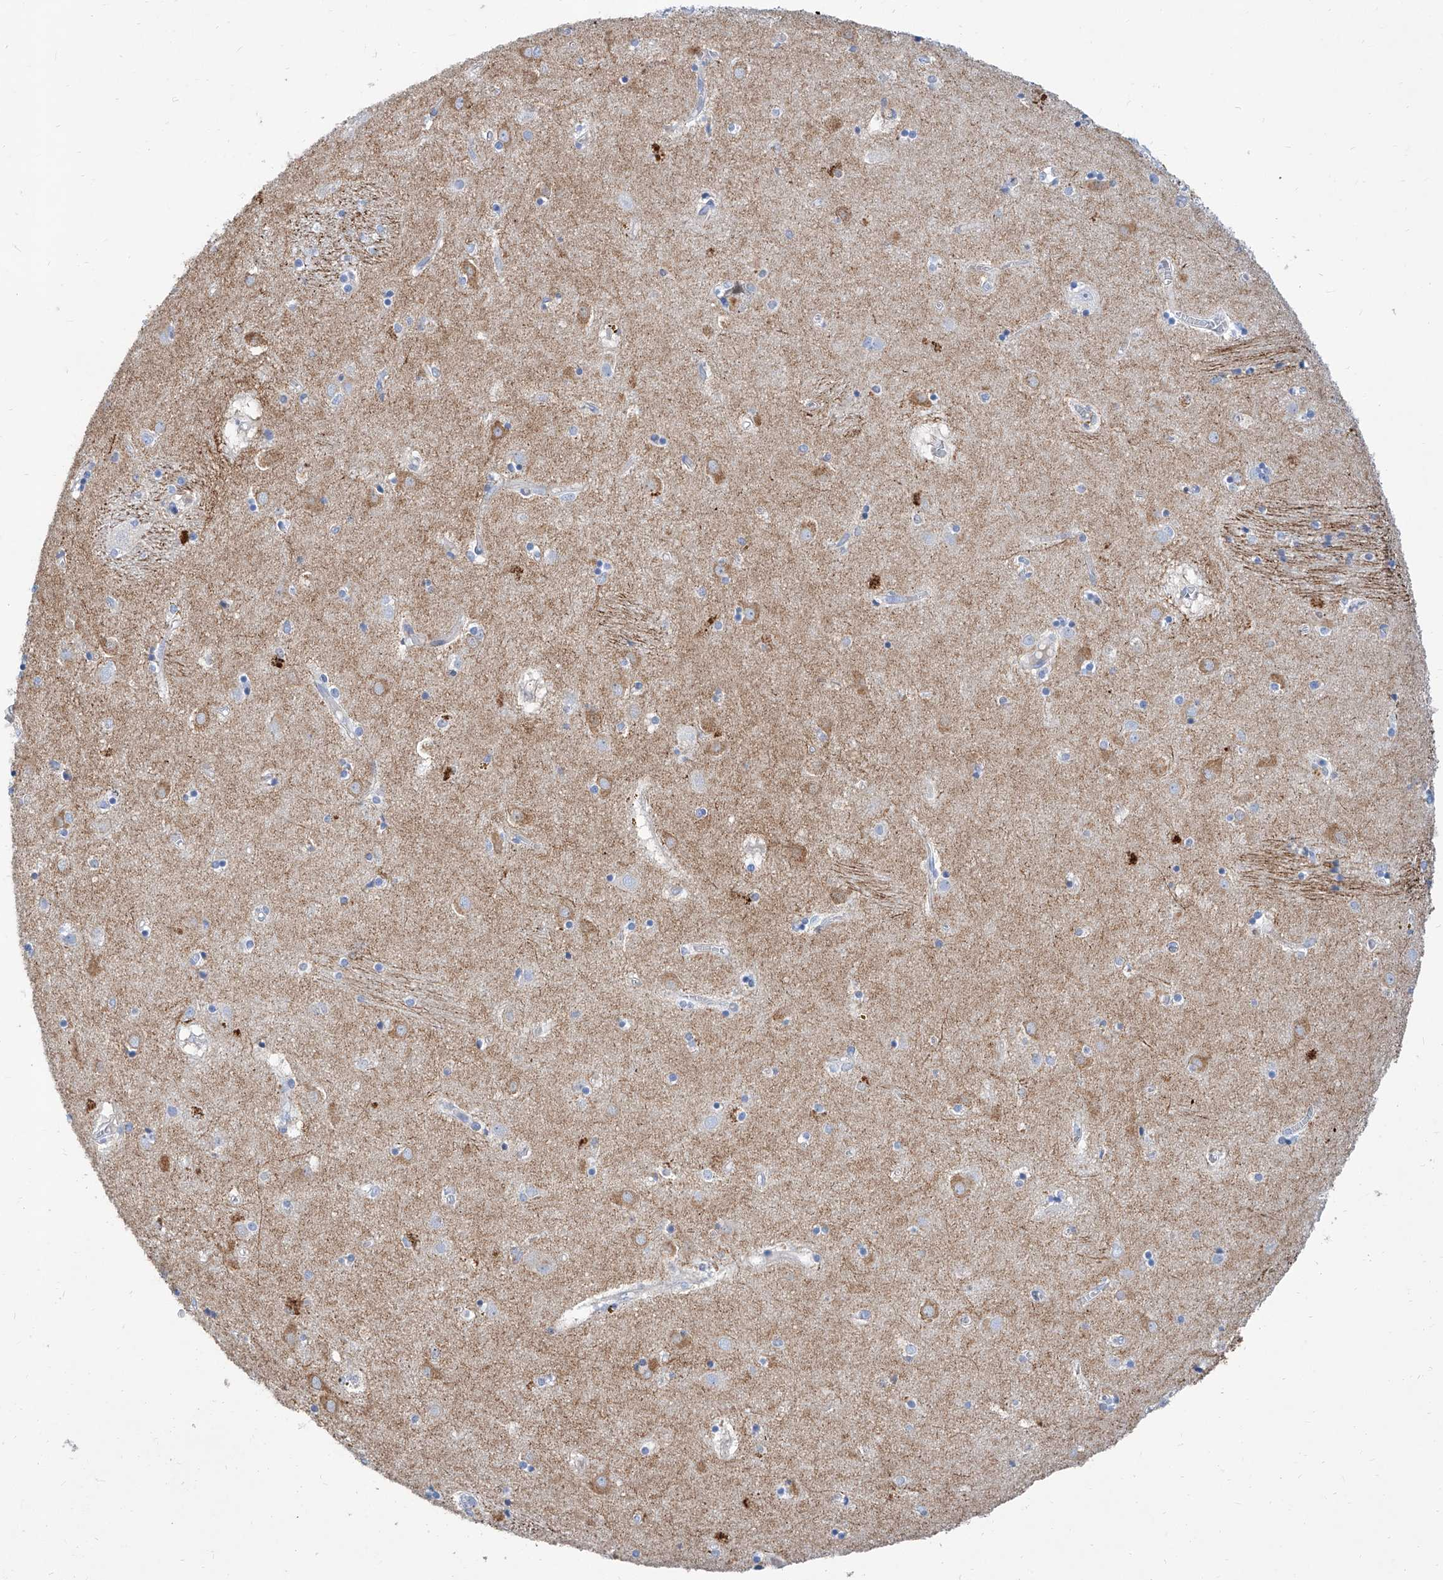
{"staining": {"intensity": "negative", "quantity": "none", "location": "none"}, "tissue": "caudate", "cell_type": "Glial cells", "image_type": "normal", "snomed": [{"axis": "morphology", "description": "Normal tissue, NOS"}, {"axis": "topography", "description": "Lateral ventricle wall"}], "caption": "Photomicrograph shows no protein expression in glial cells of normal caudate. Brightfield microscopy of immunohistochemistry (IHC) stained with DAB (brown) and hematoxylin (blue), captured at high magnification.", "gene": "SLC25A29", "patient": {"sex": "male", "age": 70}}